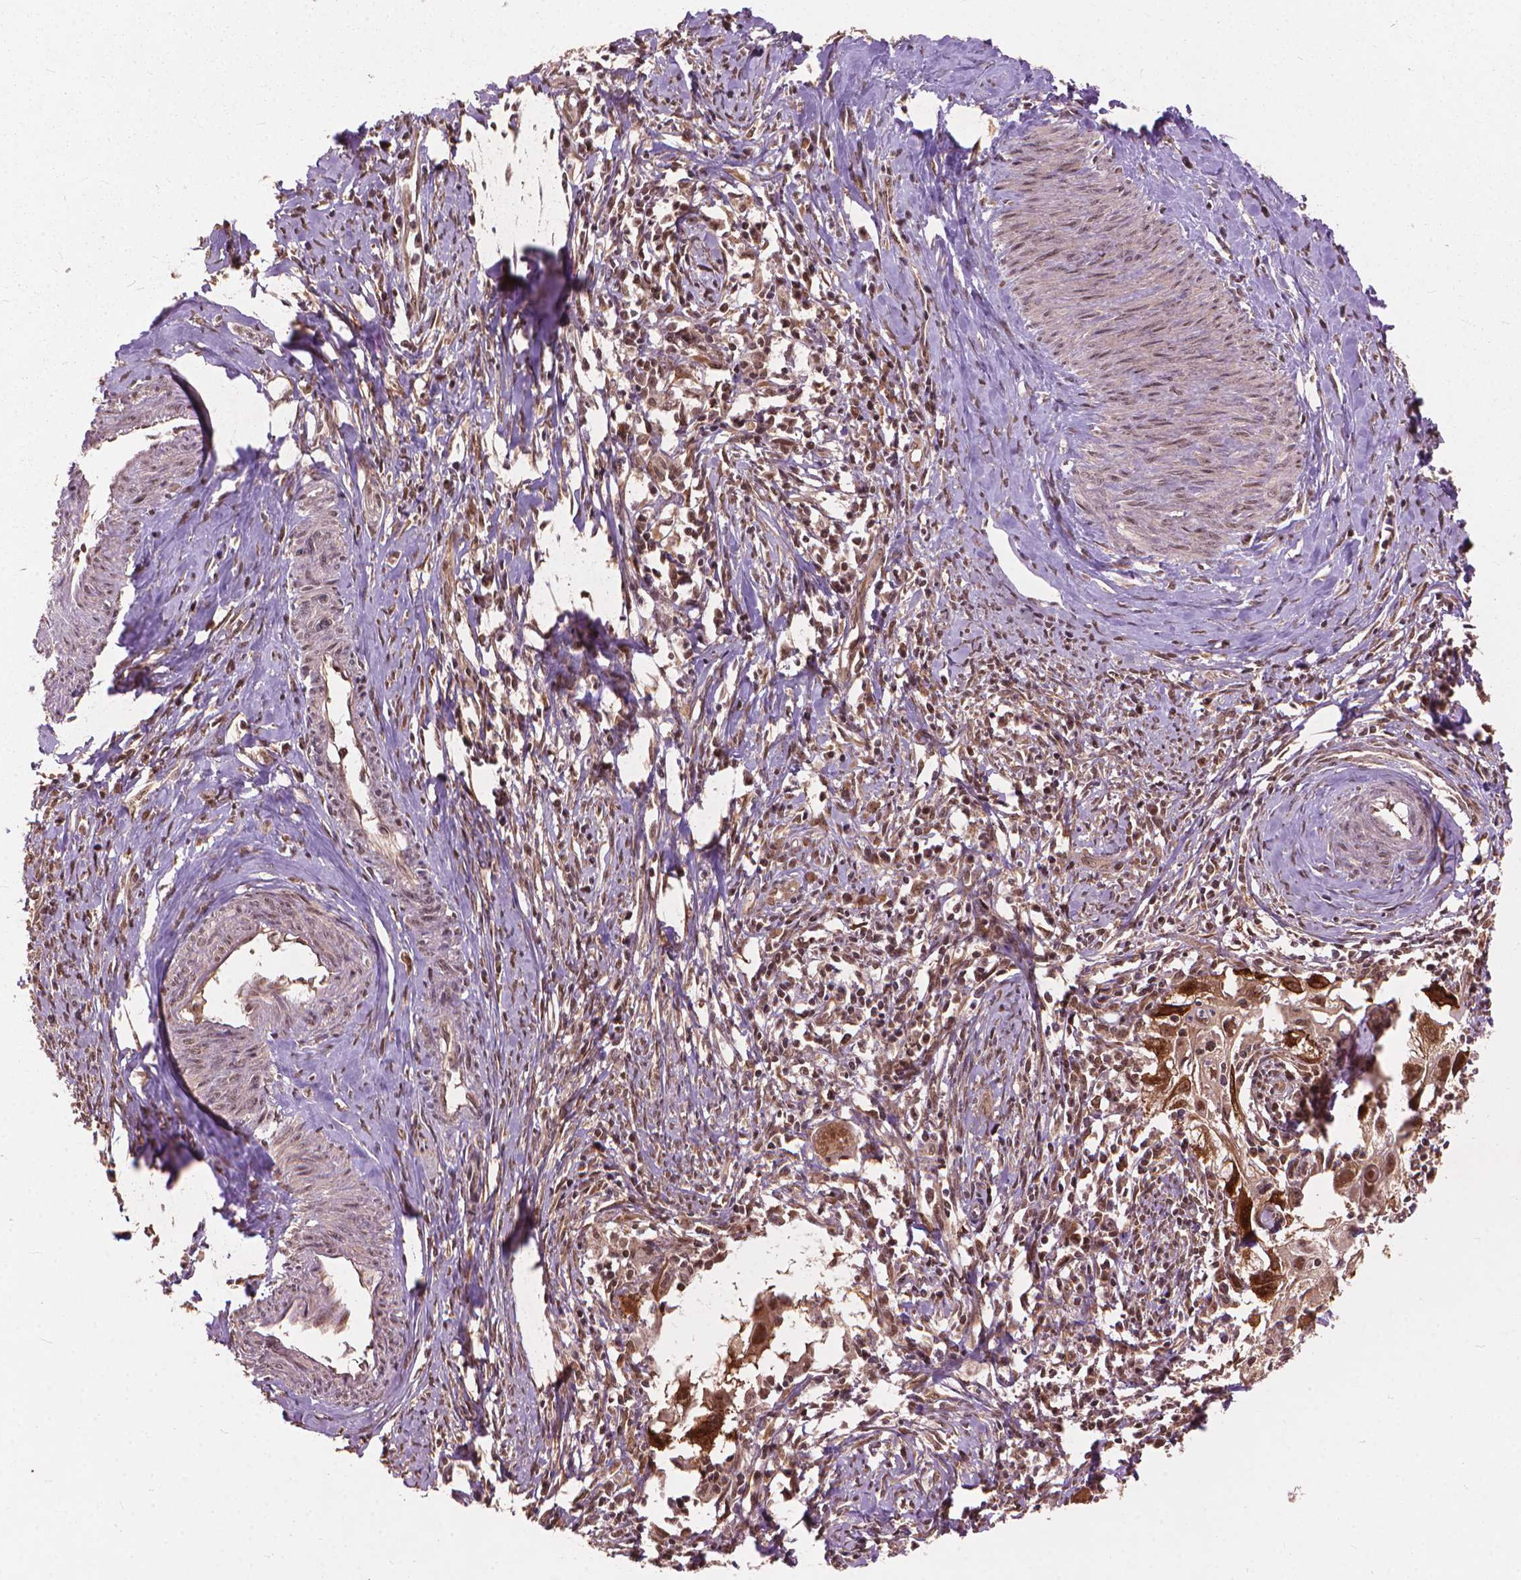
{"staining": {"intensity": "moderate", "quantity": ">75%", "location": "cytoplasmic/membranous,nuclear"}, "tissue": "cervical cancer", "cell_type": "Tumor cells", "image_type": "cancer", "snomed": [{"axis": "morphology", "description": "Squamous cell carcinoma, NOS"}, {"axis": "topography", "description": "Cervix"}], "caption": "Human cervical cancer stained for a protein (brown) reveals moderate cytoplasmic/membranous and nuclear positive staining in about >75% of tumor cells.", "gene": "SSU72", "patient": {"sex": "female", "age": 30}}